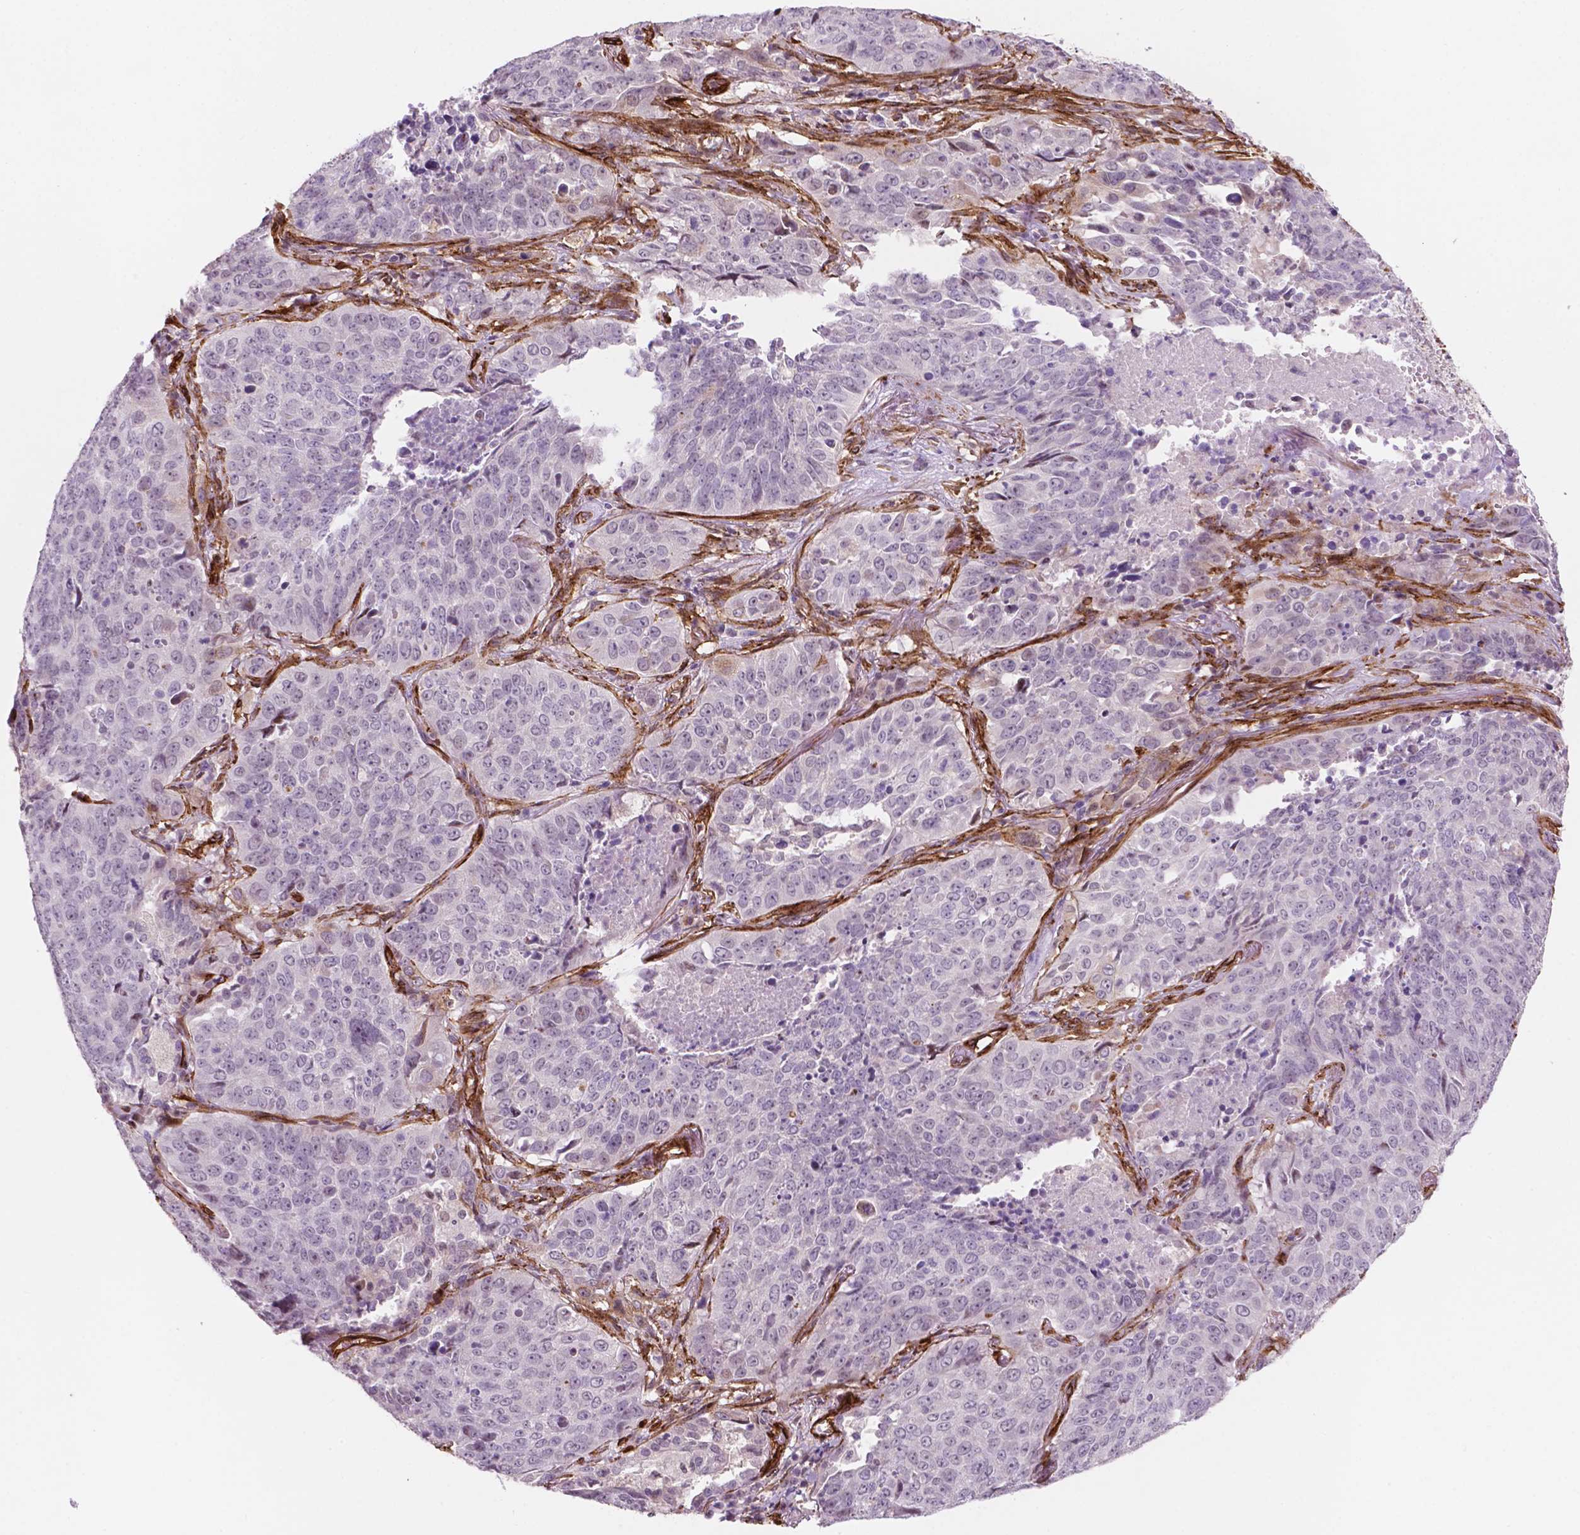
{"staining": {"intensity": "negative", "quantity": "none", "location": "none"}, "tissue": "lung cancer", "cell_type": "Tumor cells", "image_type": "cancer", "snomed": [{"axis": "morphology", "description": "Normal tissue, NOS"}, {"axis": "morphology", "description": "Squamous cell carcinoma, NOS"}, {"axis": "topography", "description": "Bronchus"}, {"axis": "topography", "description": "Lung"}], "caption": "This is a image of IHC staining of lung squamous cell carcinoma, which shows no expression in tumor cells.", "gene": "EGFL8", "patient": {"sex": "male", "age": 64}}